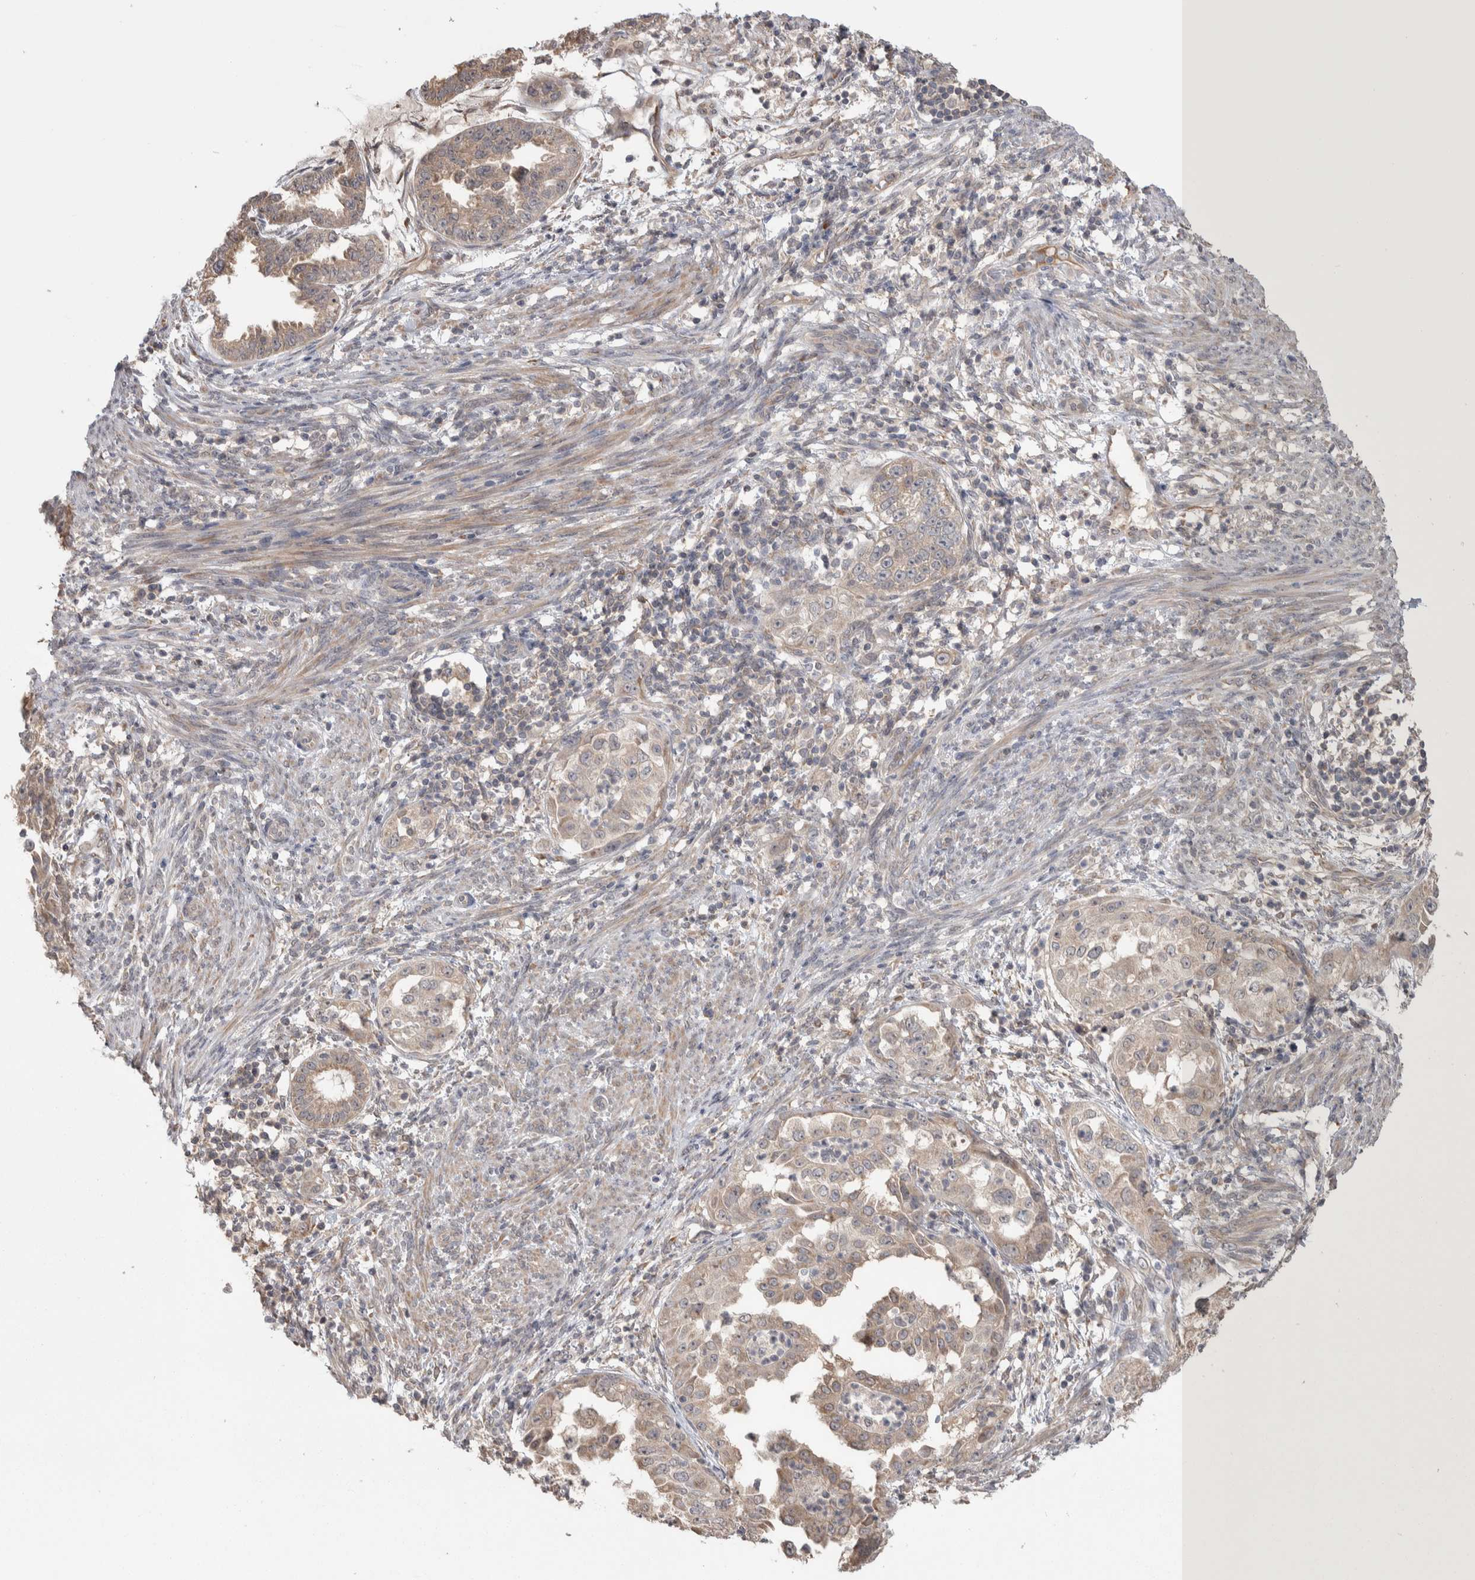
{"staining": {"intensity": "weak", "quantity": ">75%", "location": "cytoplasmic/membranous"}, "tissue": "endometrial cancer", "cell_type": "Tumor cells", "image_type": "cancer", "snomed": [{"axis": "morphology", "description": "Adenocarcinoma, NOS"}, {"axis": "topography", "description": "Endometrium"}], "caption": "A micrograph of endometrial adenocarcinoma stained for a protein demonstrates weak cytoplasmic/membranous brown staining in tumor cells.", "gene": "CUL2", "patient": {"sex": "female", "age": 85}}